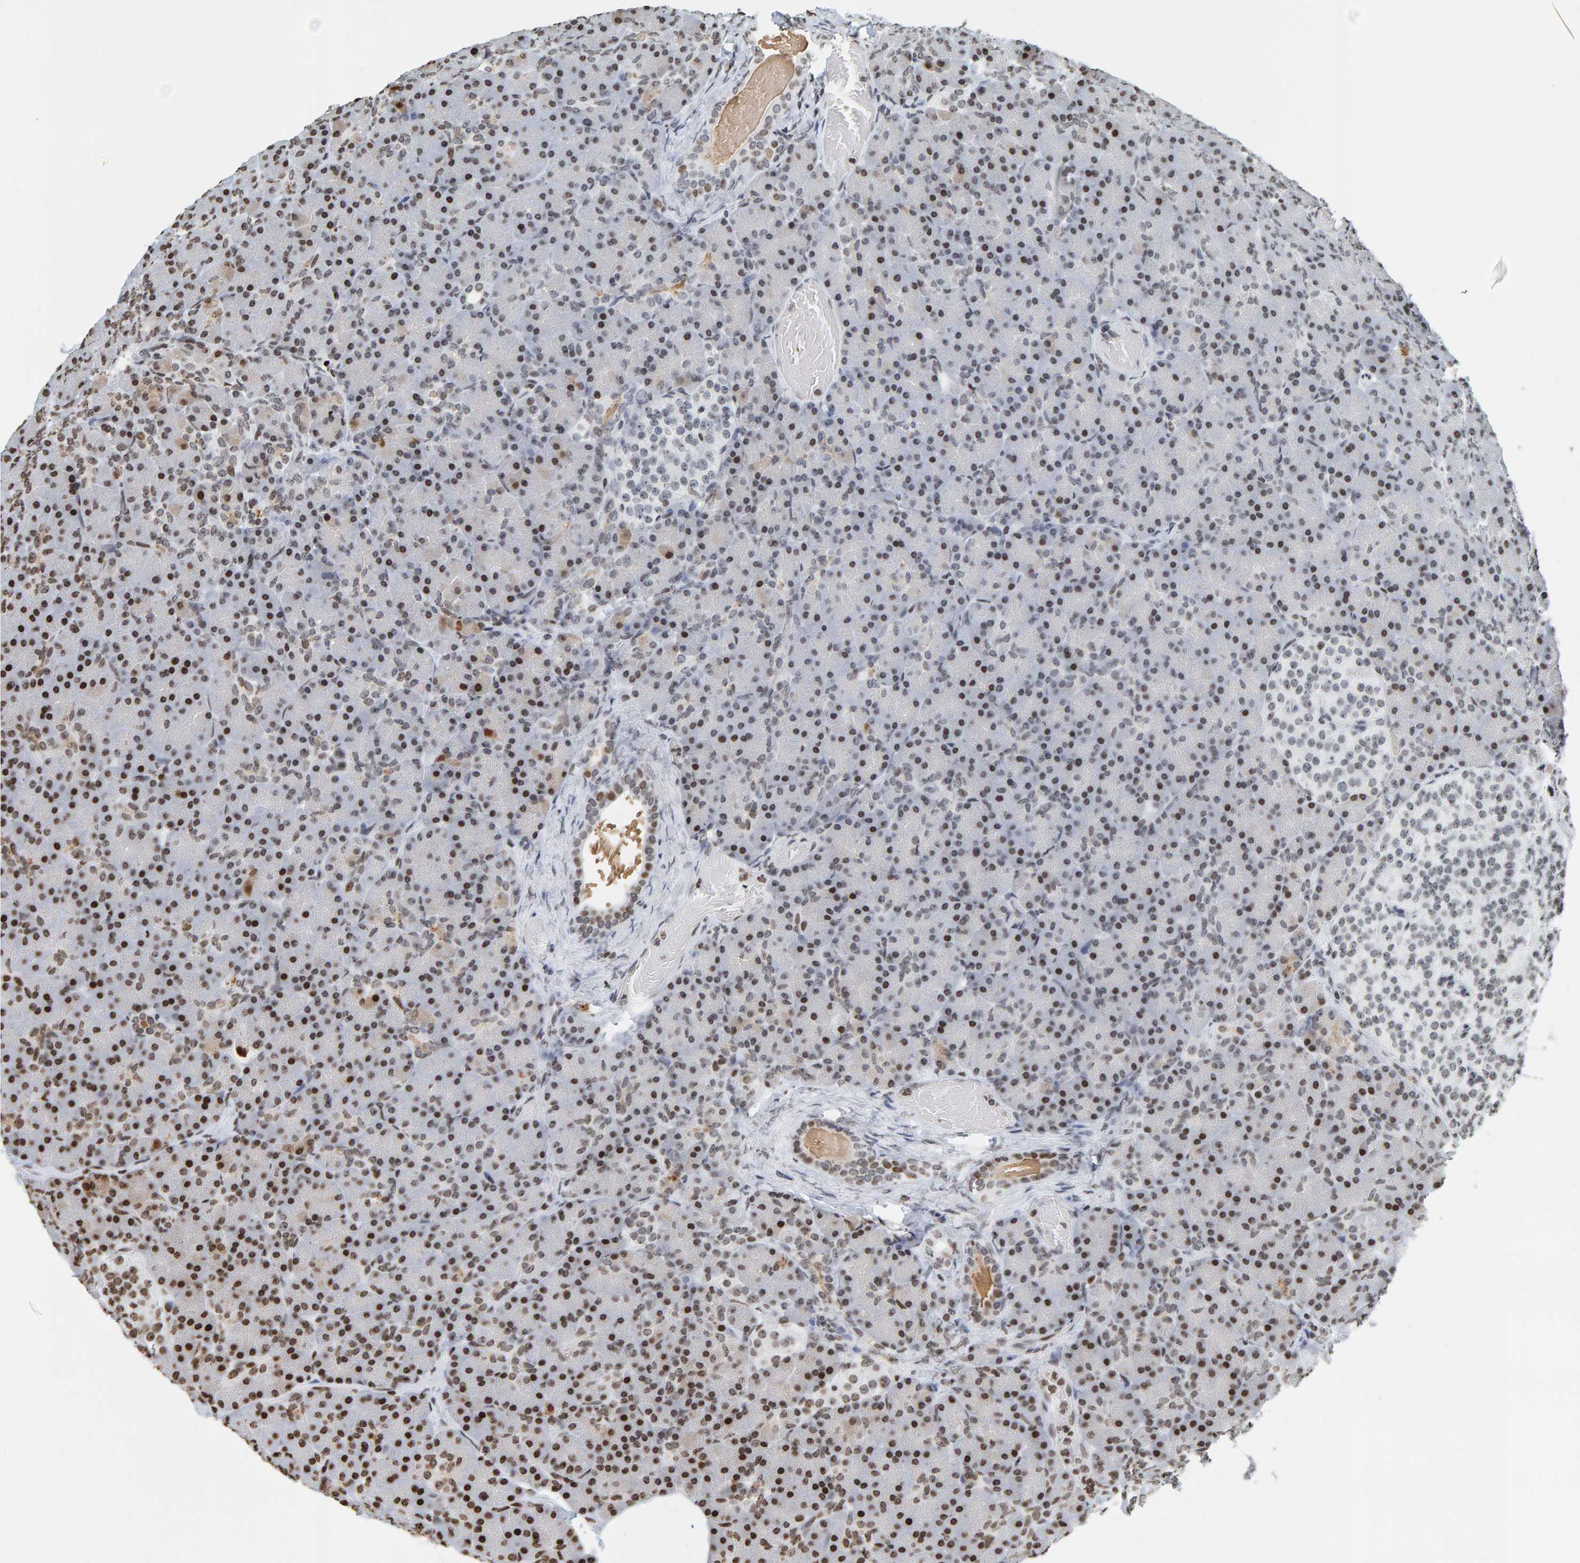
{"staining": {"intensity": "strong", "quantity": "25%-75%", "location": "nuclear"}, "tissue": "pancreas", "cell_type": "Exocrine glandular cells", "image_type": "normal", "snomed": [{"axis": "morphology", "description": "Normal tissue, NOS"}, {"axis": "topography", "description": "Pancreas"}], "caption": "DAB immunohistochemical staining of unremarkable pancreas shows strong nuclear protein positivity in approximately 25%-75% of exocrine glandular cells. (Brightfield microscopy of DAB IHC at high magnification).", "gene": "BRF2", "patient": {"sex": "female", "age": 43}}